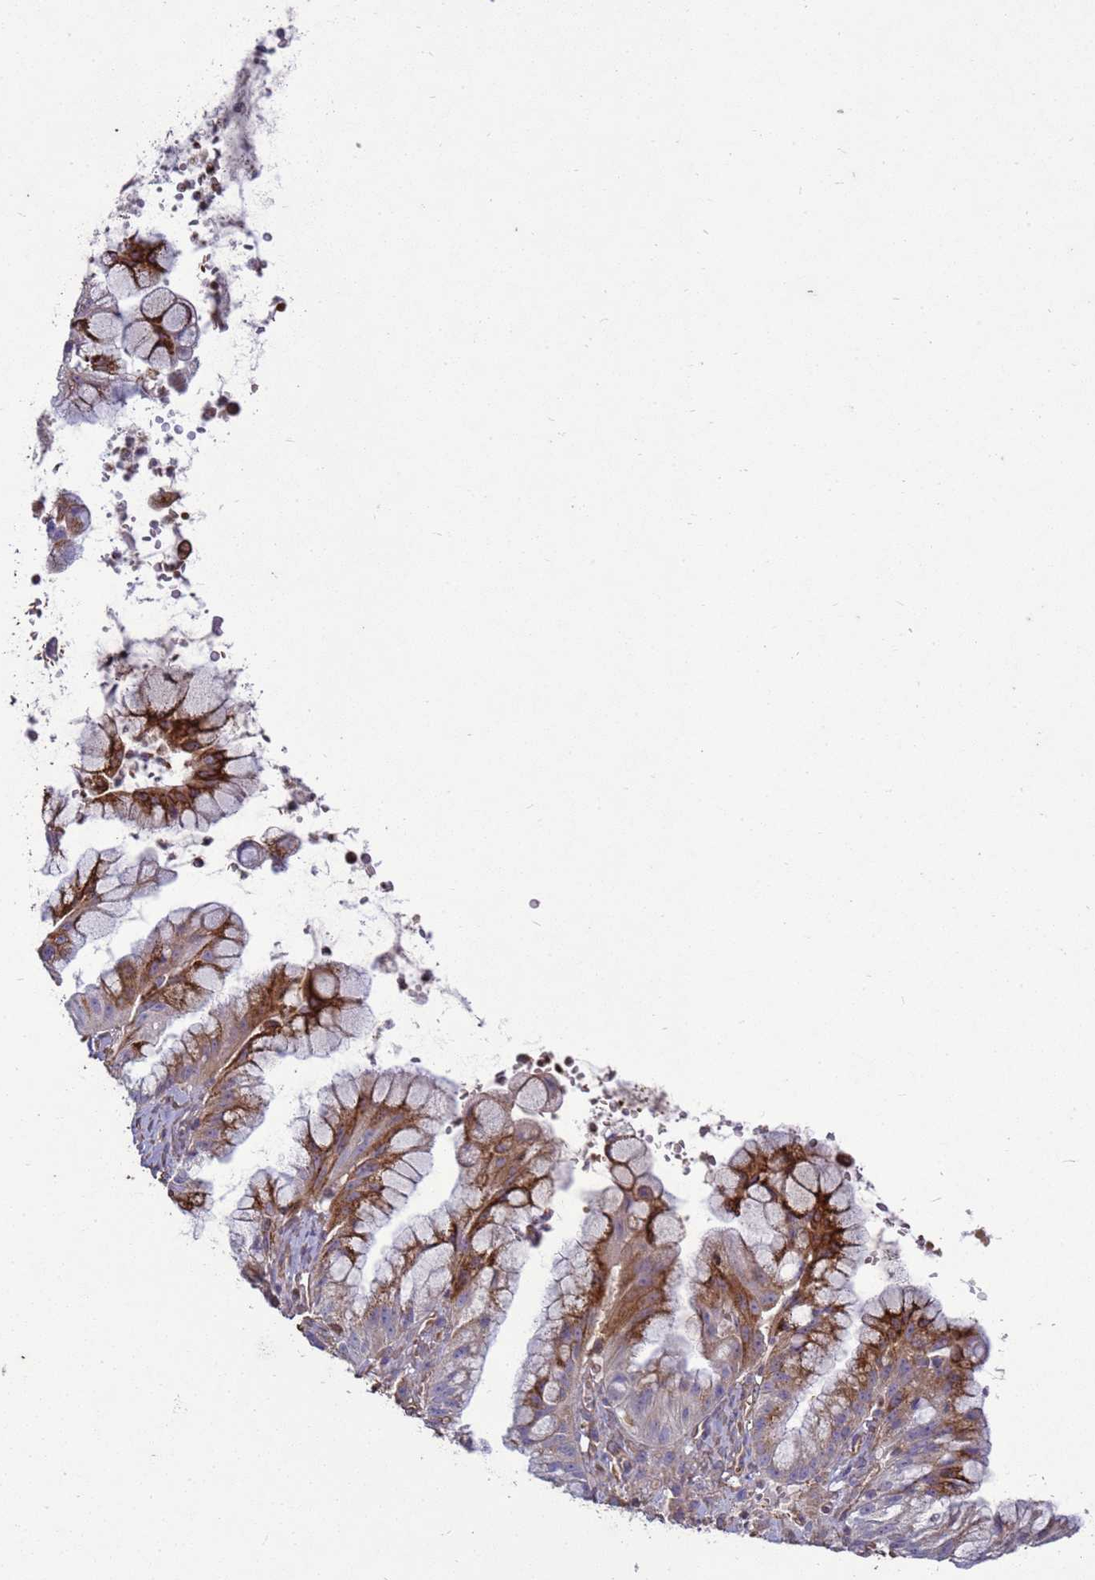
{"staining": {"intensity": "strong", "quantity": "25%-75%", "location": "cytoplasmic/membranous"}, "tissue": "ovarian cancer", "cell_type": "Tumor cells", "image_type": "cancer", "snomed": [{"axis": "morphology", "description": "Cystadenocarcinoma, mucinous, NOS"}, {"axis": "topography", "description": "Ovary"}], "caption": "A brown stain highlights strong cytoplasmic/membranous staining of a protein in human ovarian cancer (mucinous cystadenocarcinoma) tumor cells.", "gene": "SGIP1", "patient": {"sex": "female", "age": 70}}